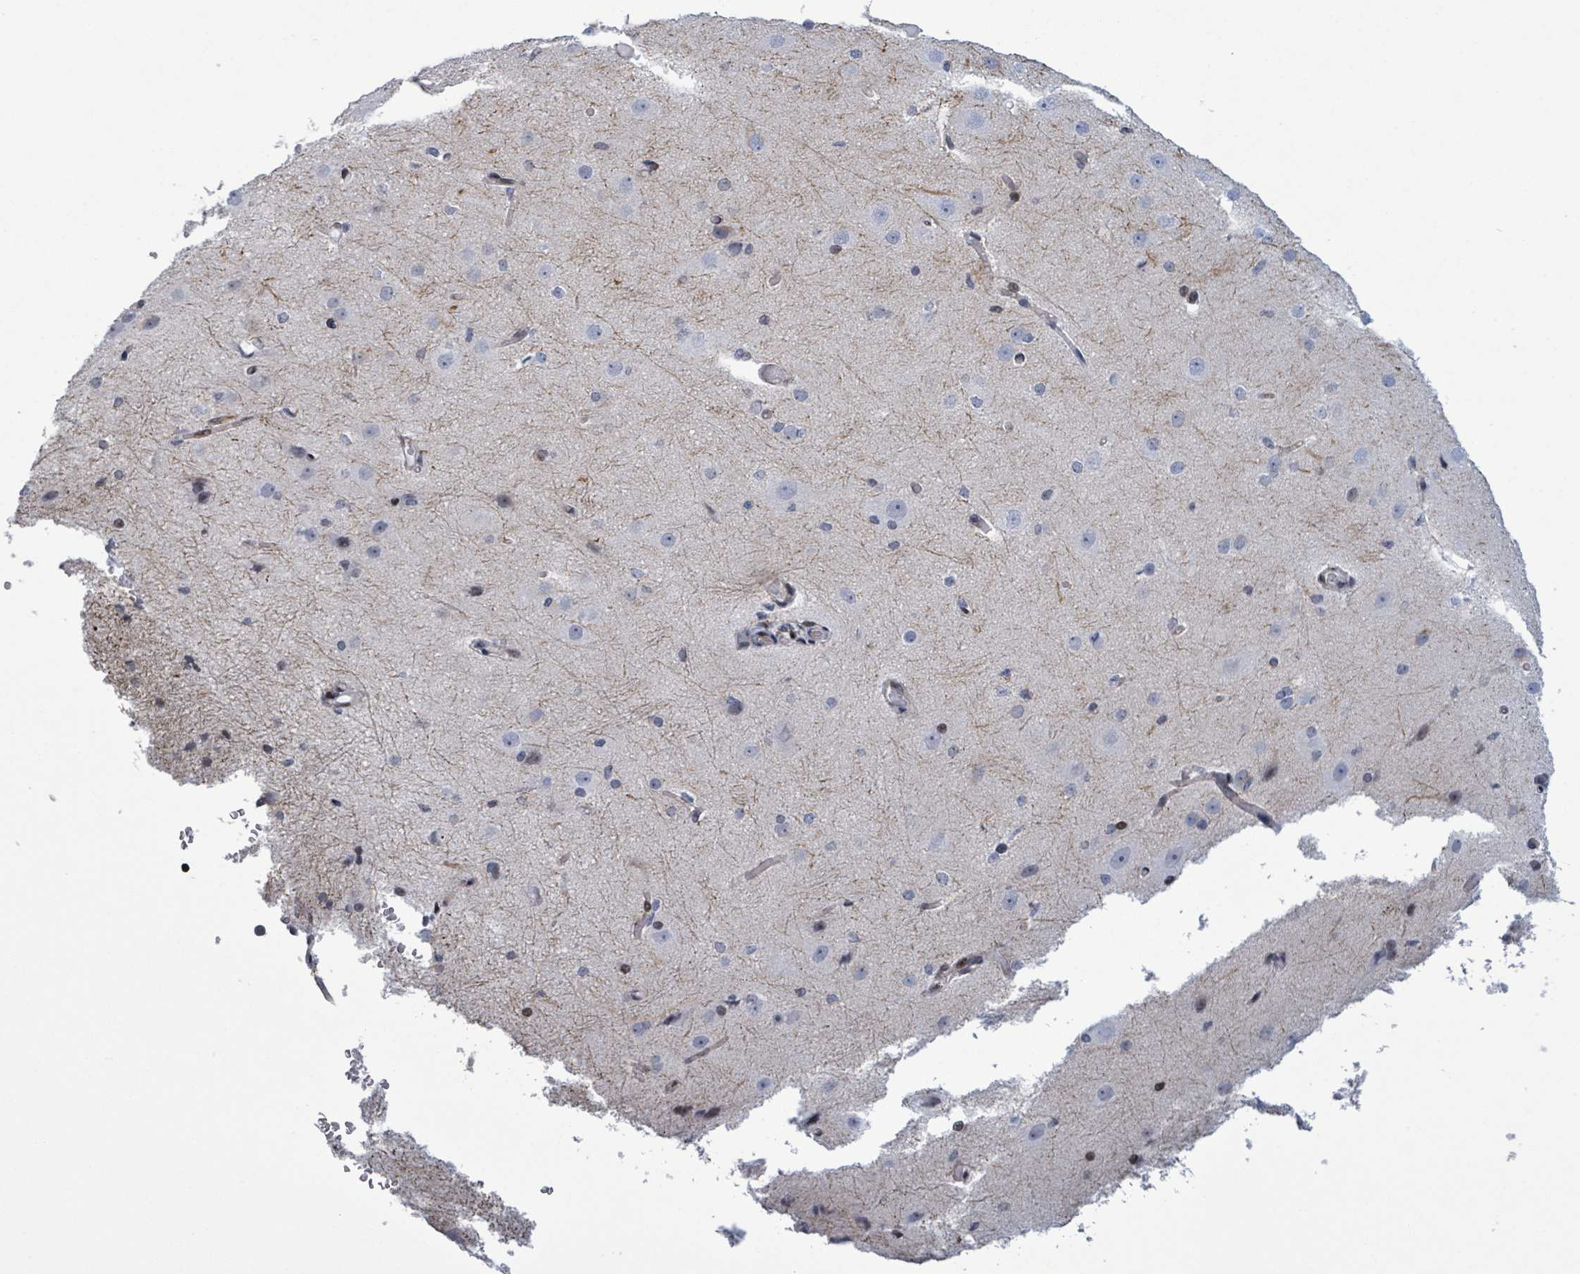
{"staining": {"intensity": "negative", "quantity": "none", "location": "none"}, "tissue": "cerebral cortex", "cell_type": "Endothelial cells", "image_type": "normal", "snomed": [{"axis": "morphology", "description": "Normal tissue, NOS"}, {"axis": "morphology", "description": "Inflammation, NOS"}, {"axis": "topography", "description": "Cerebral cortex"}], "caption": "This micrograph is of unremarkable cerebral cortex stained with immunohistochemistry (IHC) to label a protein in brown with the nuclei are counter-stained blue. There is no staining in endothelial cells. Nuclei are stained in blue.", "gene": "FNDC4", "patient": {"sex": "male", "age": 6}}